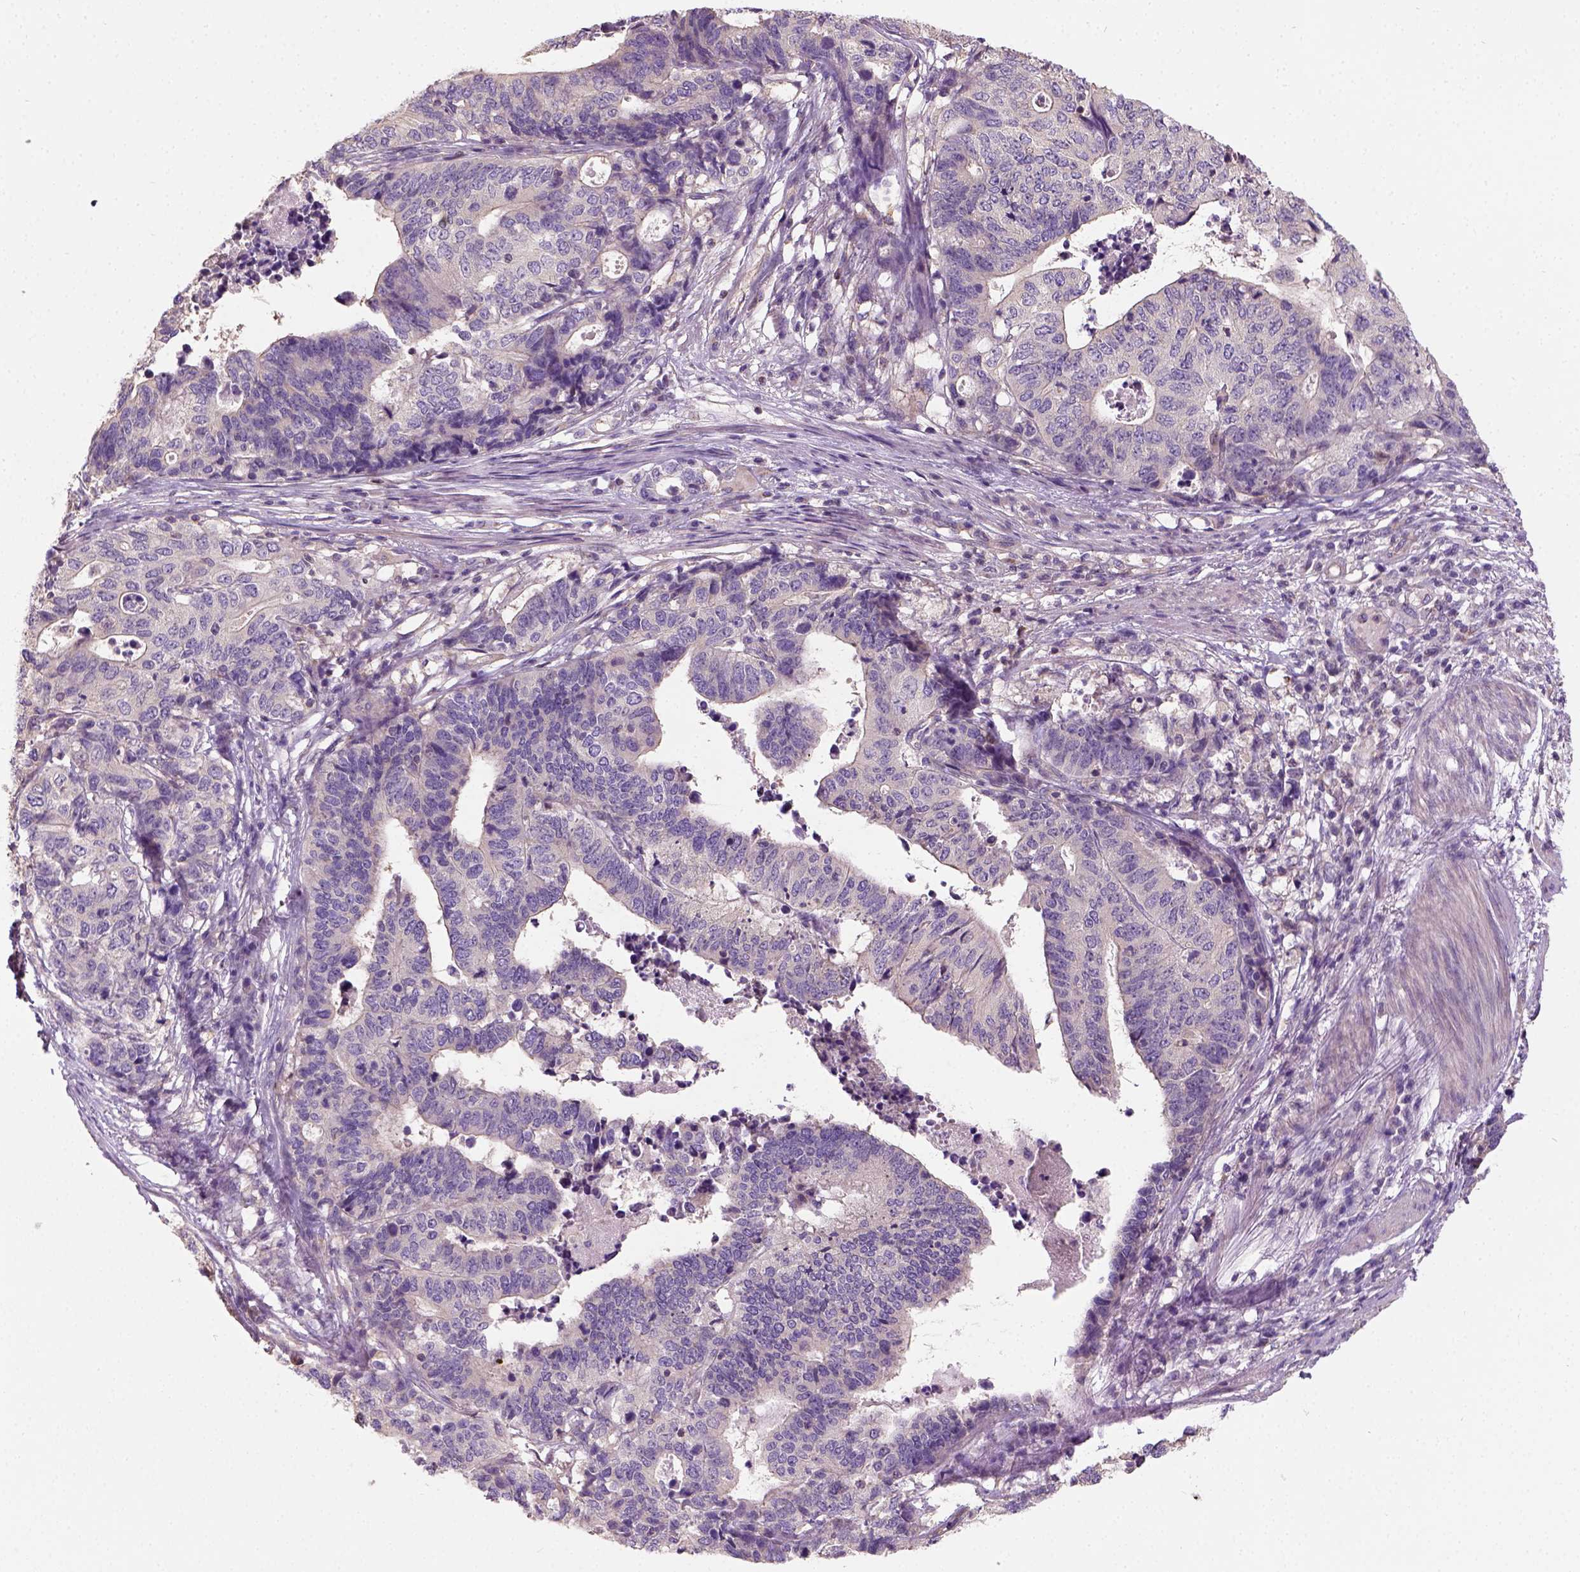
{"staining": {"intensity": "weak", "quantity": "<25%", "location": "cytoplasmic/membranous"}, "tissue": "stomach cancer", "cell_type": "Tumor cells", "image_type": "cancer", "snomed": [{"axis": "morphology", "description": "Adenocarcinoma, NOS"}, {"axis": "topography", "description": "Stomach, upper"}], "caption": "The IHC image has no significant expression in tumor cells of stomach cancer (adenocarcinoma) tissue. (DAB IHC visualized using brightfield microscopy, high magnification).", "gene": "CRACR2A", "patient": {"sex": "female", "age": 67}}